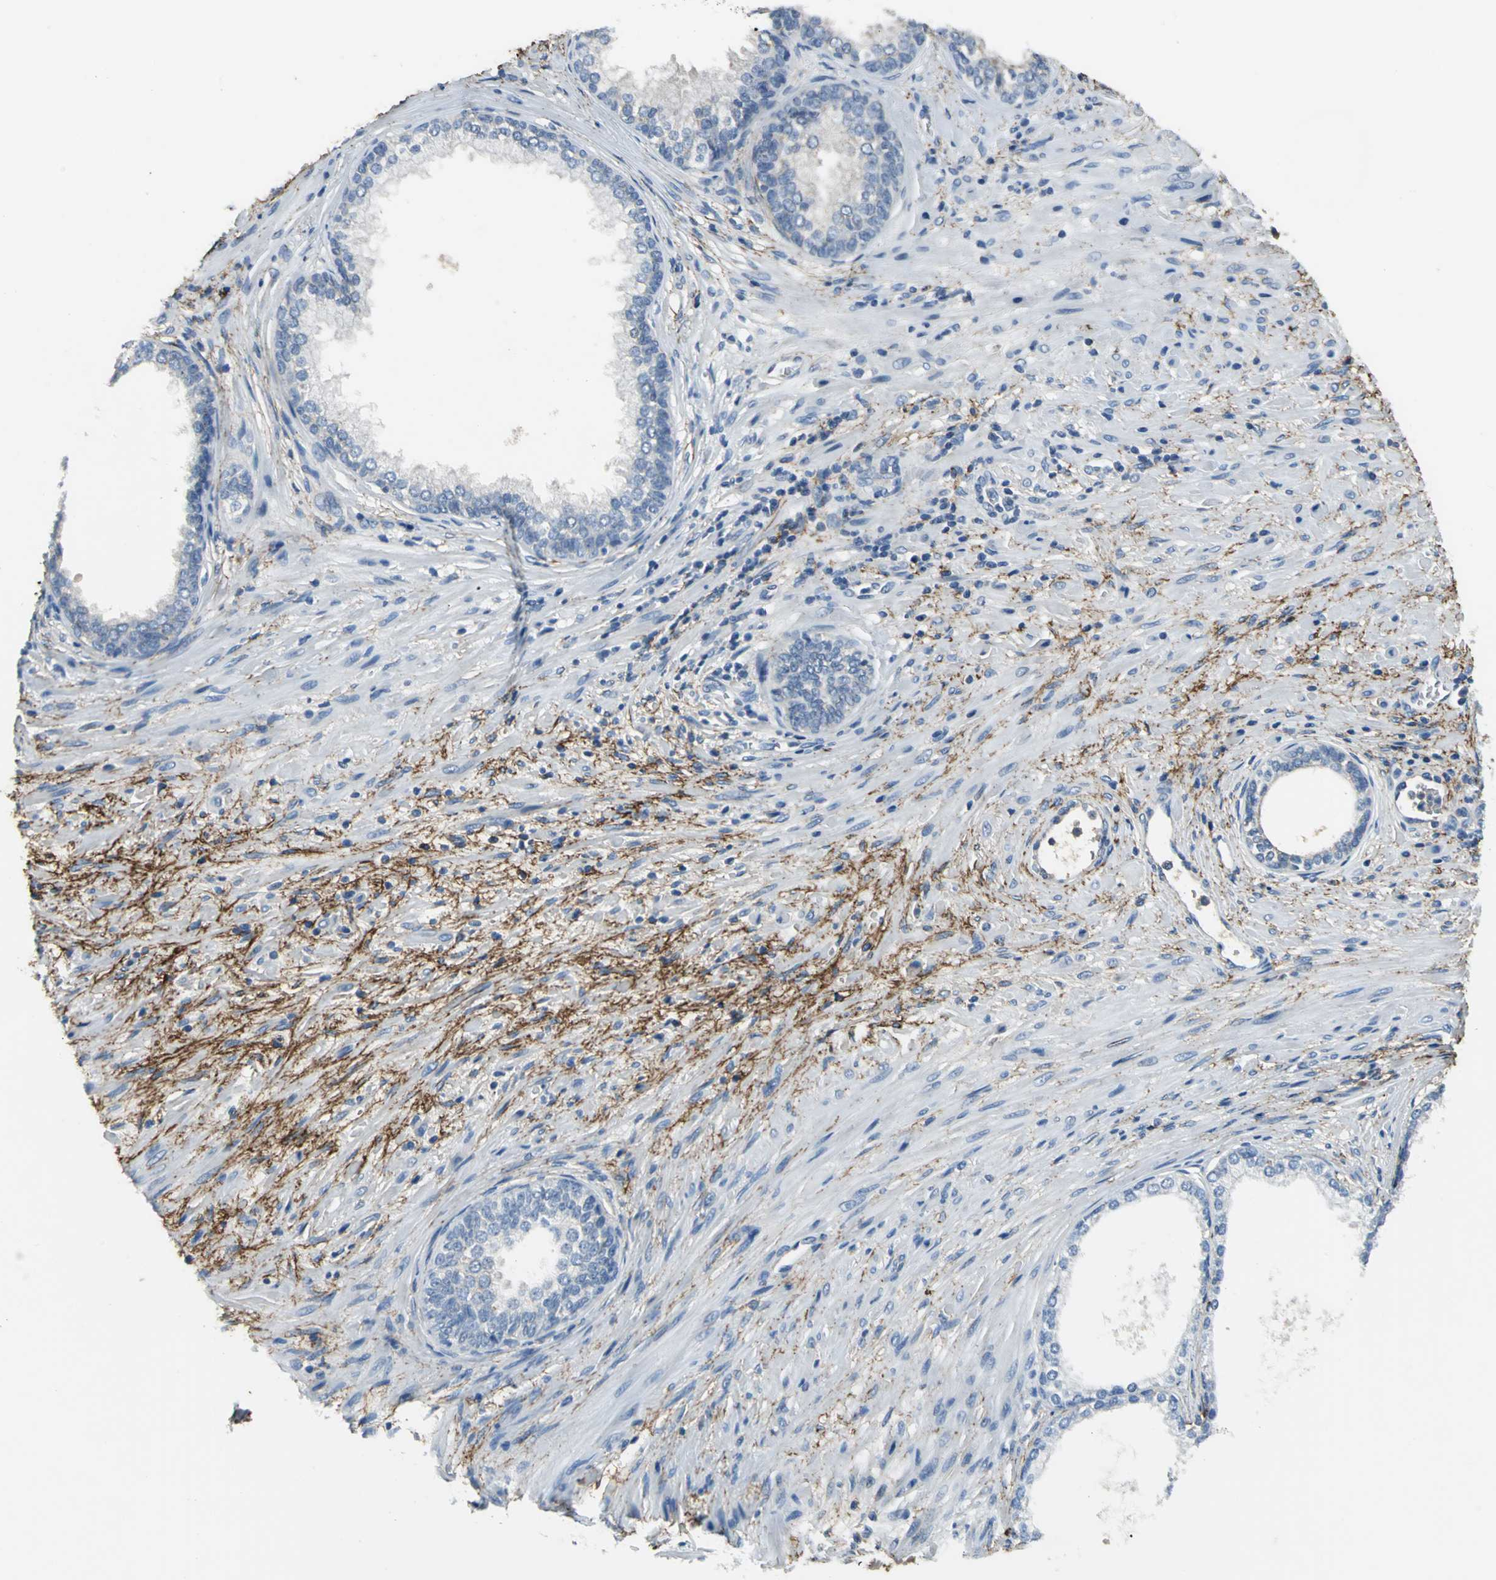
{"staining": {"intensity": "negative", "quantity": "none", "location": "none"}, "tissue": "prostate", "cell_type": "Glandular cells", "image_type": "normal", "snomed": [{"axis": "morphology", "description": "Normal tissue, NOS"}, {"axis": "topography", "description": "Prostate"}], "caption": "Immunohistochemistry (IHC) image of normal prostate: human prostate stained with DAB (3,3'-diaminobenzidine) exhibits no significant protein positivity in glandular cells. The staining was performed using DAB (3,3'-diaminobenzidine) to visualize the protein expression in brown, while the nuclei were stained in blue with hematoxylin (Magnification: 20x).", "gene": "SLC16A7", "patient": {"sex": "male", "age": 76}}